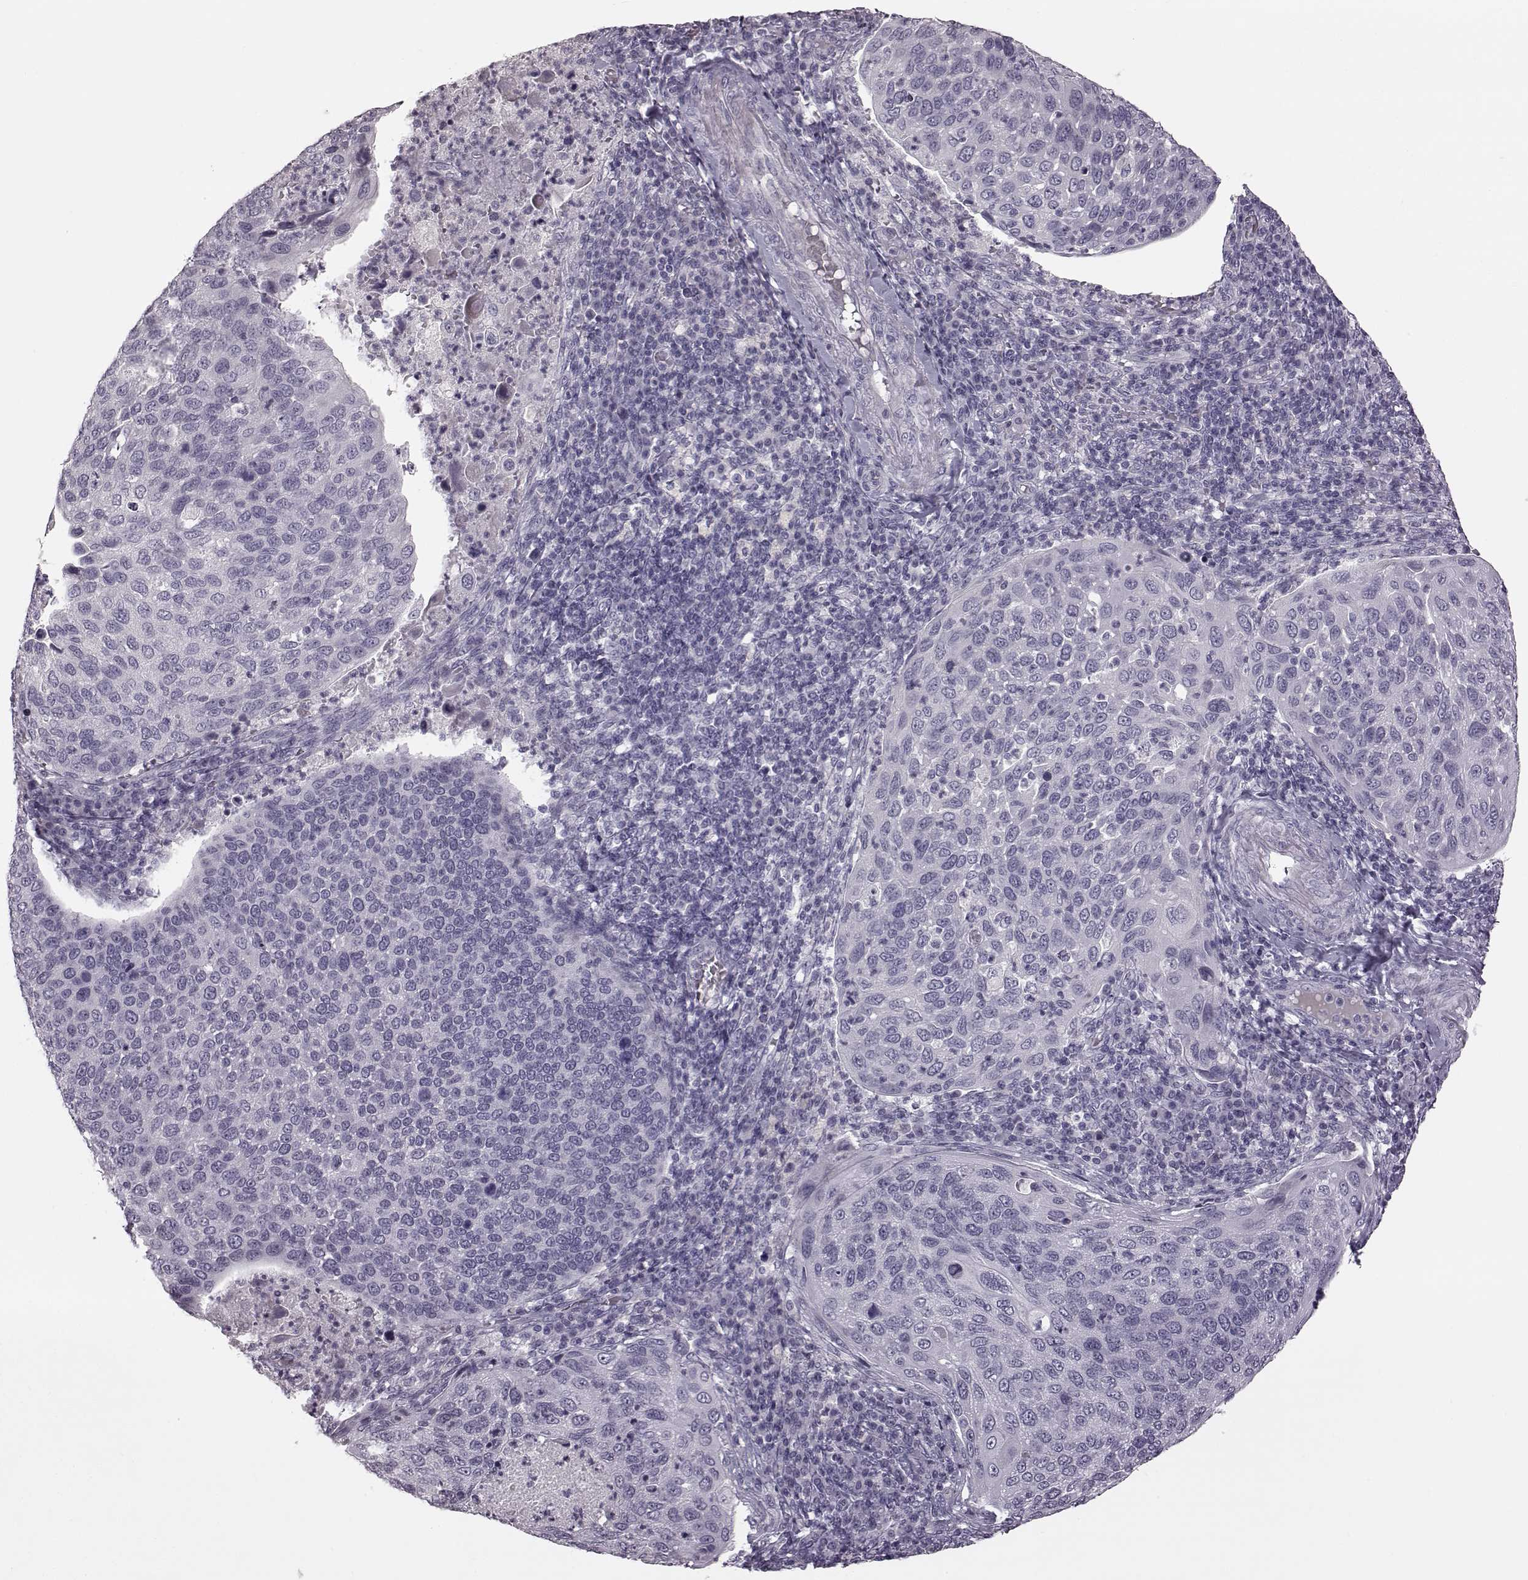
{"staining": {"intensity": "negative", "quantity": "none", "location": "none"}, "tissue": "cervical cancer", "cell_type": "Tumor cells", "image_type": "cancer", "snomed": [{"axis": "morphology", "description": "Squamous cell carcinoma, NOS"}, {"axis": "topography", "description": "Cervix"}], "caption": "This photomicrograph is of cervical cancer (squamous cell carcinoma) stained with immunohistochemistry to label a protein in brown with the nuclei are counter-stained blue. There is no staining in tumor cells.", "gene": "ZNF433", "patient": {"sex": "female", "age": 54}}